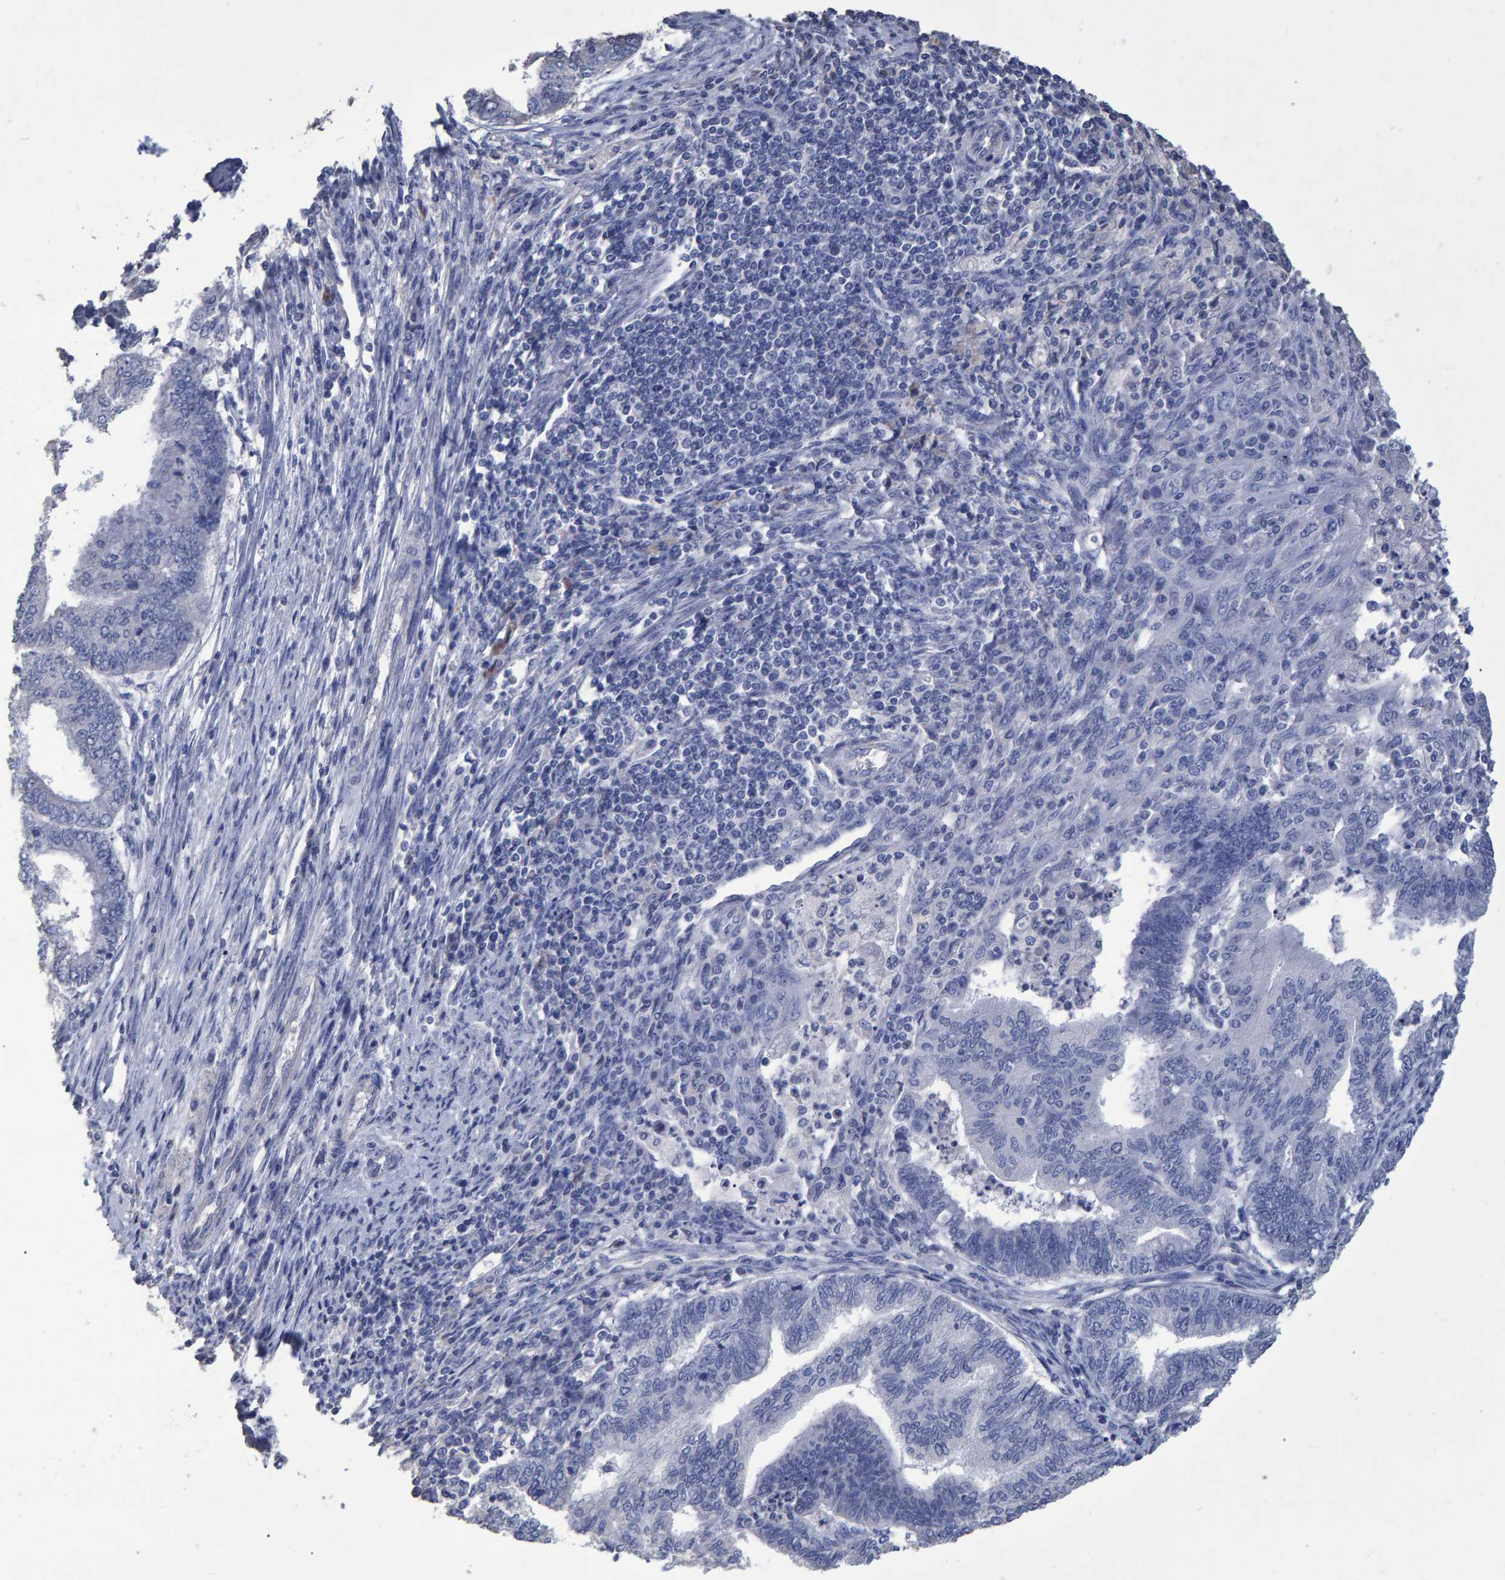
{"staining": {"intensity": "negative", "quantity": "none", "location": "none"}, "tissue": "endometrial cancer", "cell_type": "Tumor cells", "image_type": "cancer", "snomed": [{"axis": "morphology", "description": "Polyp, NOS"}, {"axis": "morphology", "description": "Adenocarcinoma, NOS"}, {"axis": "morphology", "description": "Adenoma, NOS"}, {"axis": "topography", "description": "Endometrium"}], "caption": "Photomicrograph shows no significant protein staining in tumor cells of endometrial cancer (adenocarcinoma).", "gene": "HEMGN", "patient": {"sex": "female", "age": 79}}